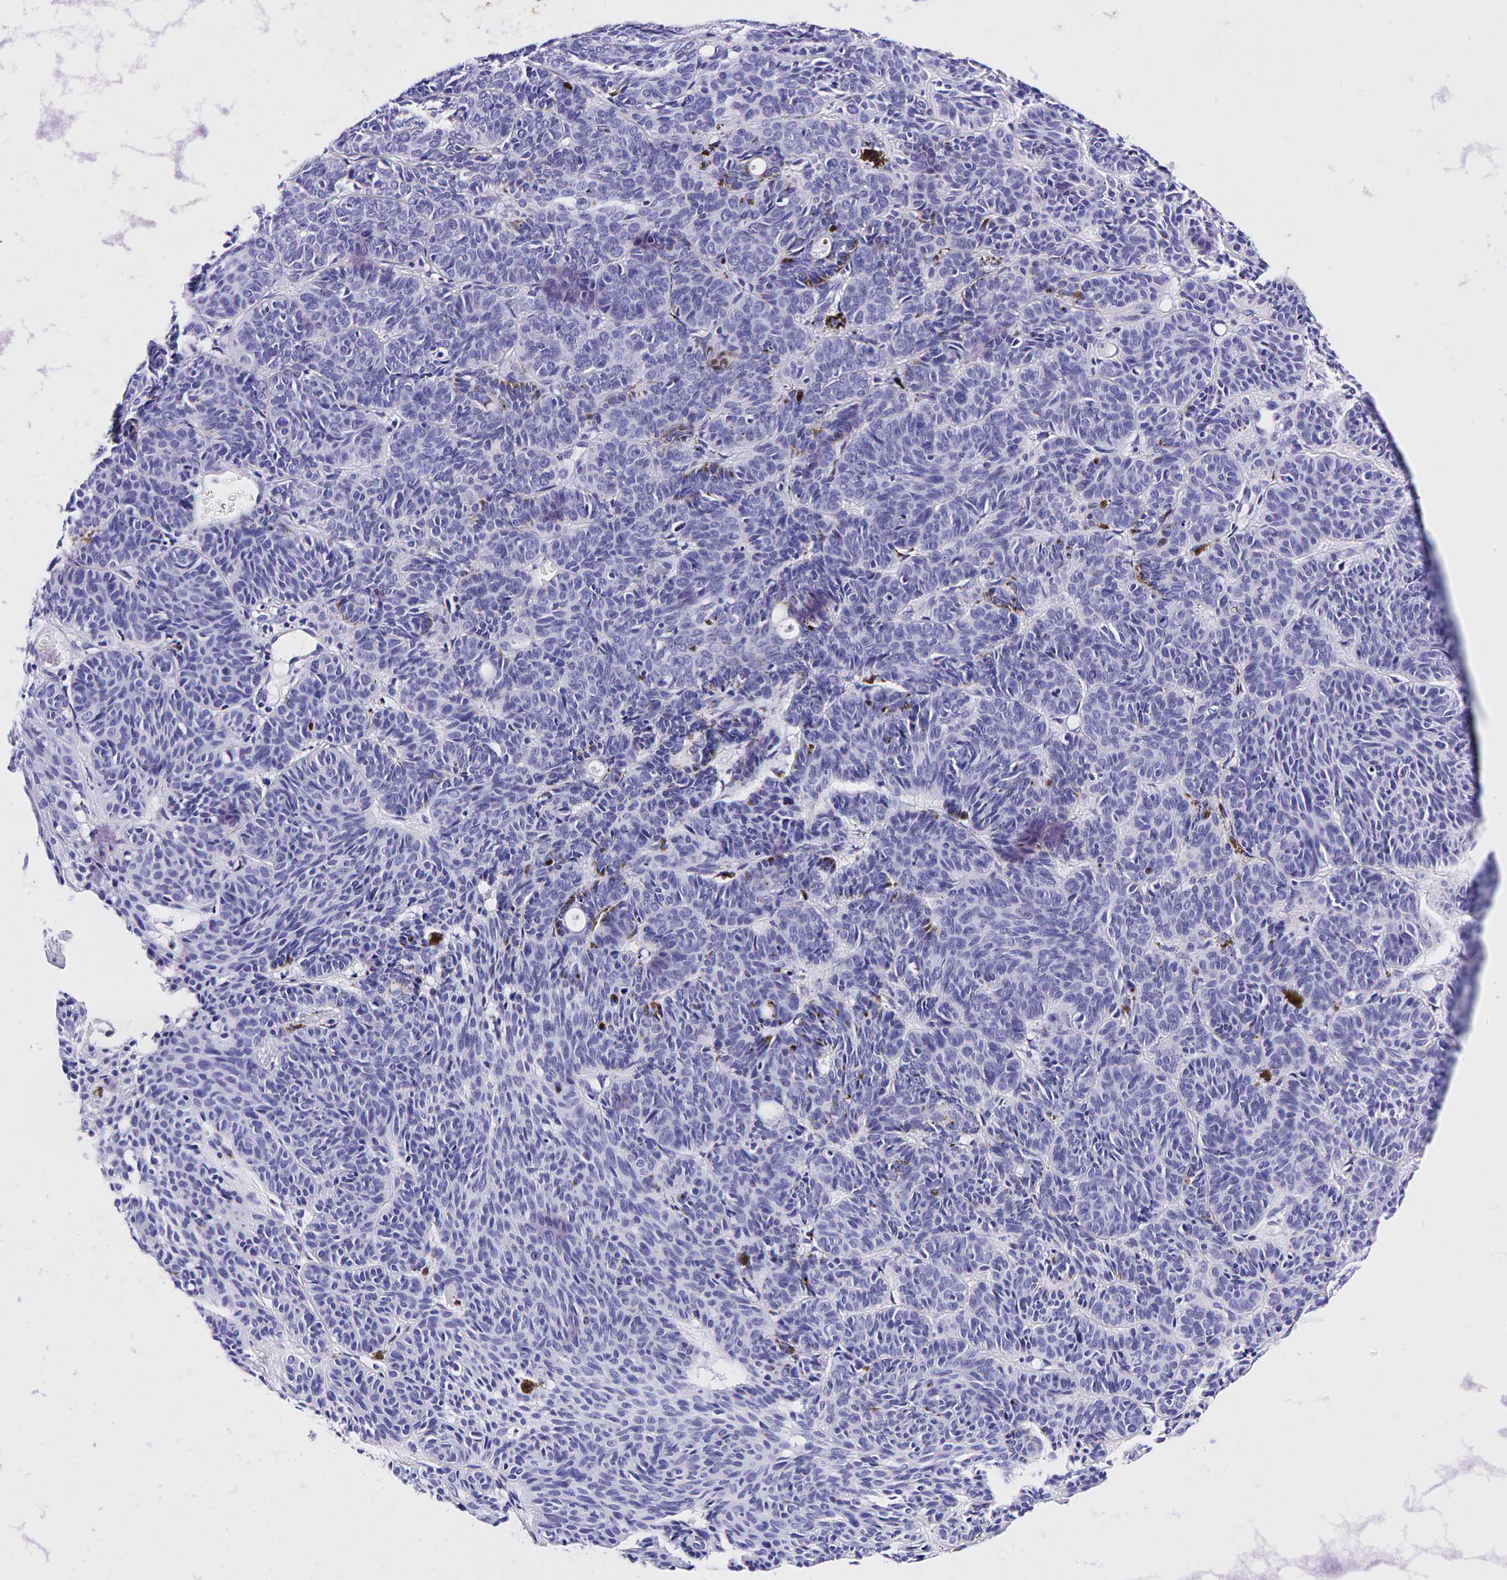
{"staining": {"intensity": "negative", "quantity": "none", "location": "none"}, "tissue": "skin cancer", "cell_type": "Tumor cells", "image_type": "cancer", "snomed": [{"axis": "morphology", "description": "Basal cell carcinoma"}, {"axis": "topography", "description": "Skin"}], "caption": "IHC photomicrograph of human skin basal cell carcinoma stained for a protein (brown), which shows no positivity in tumor cells.", "gene": "GCG", "patient": {"sex": "female", "age": 62}}